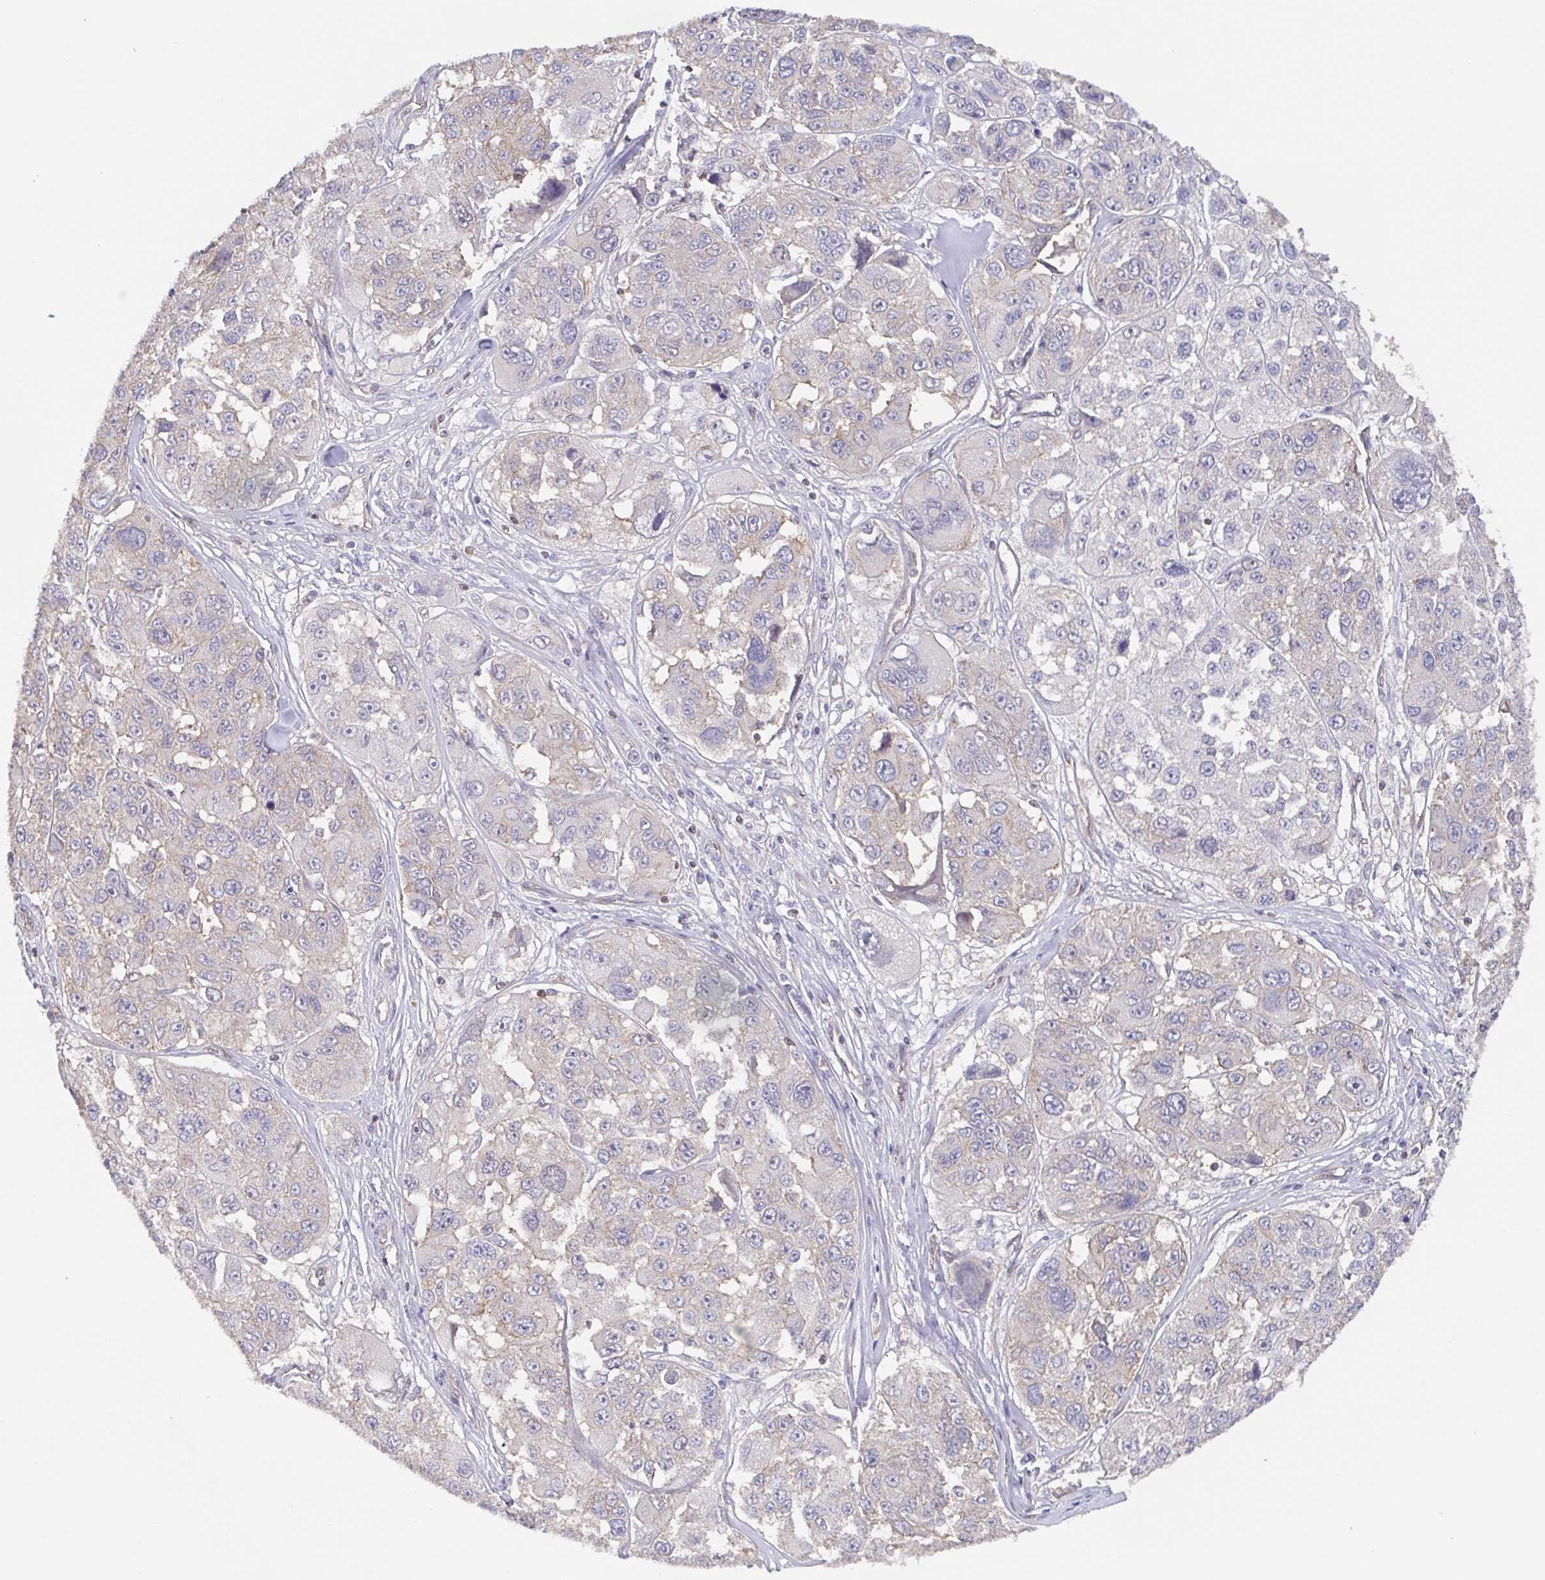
{"staining": {"intensity": "negative", "quantity": "none", "location": "none"}, "tissue": "melanoma", "cell_type": "Tumor cells", "image_type": "cancer", "snomed": [{"axis": "morphology", "description": "Malignant melanoma, NOS"}, {"axis": "topography", "description": "Skin"}], "caption": "Histopathology image shows no protein positivity in tumor cells of melanoma tissue.", "gene": "AGFG2", "patient": {"sex": "female", "age": 66}}